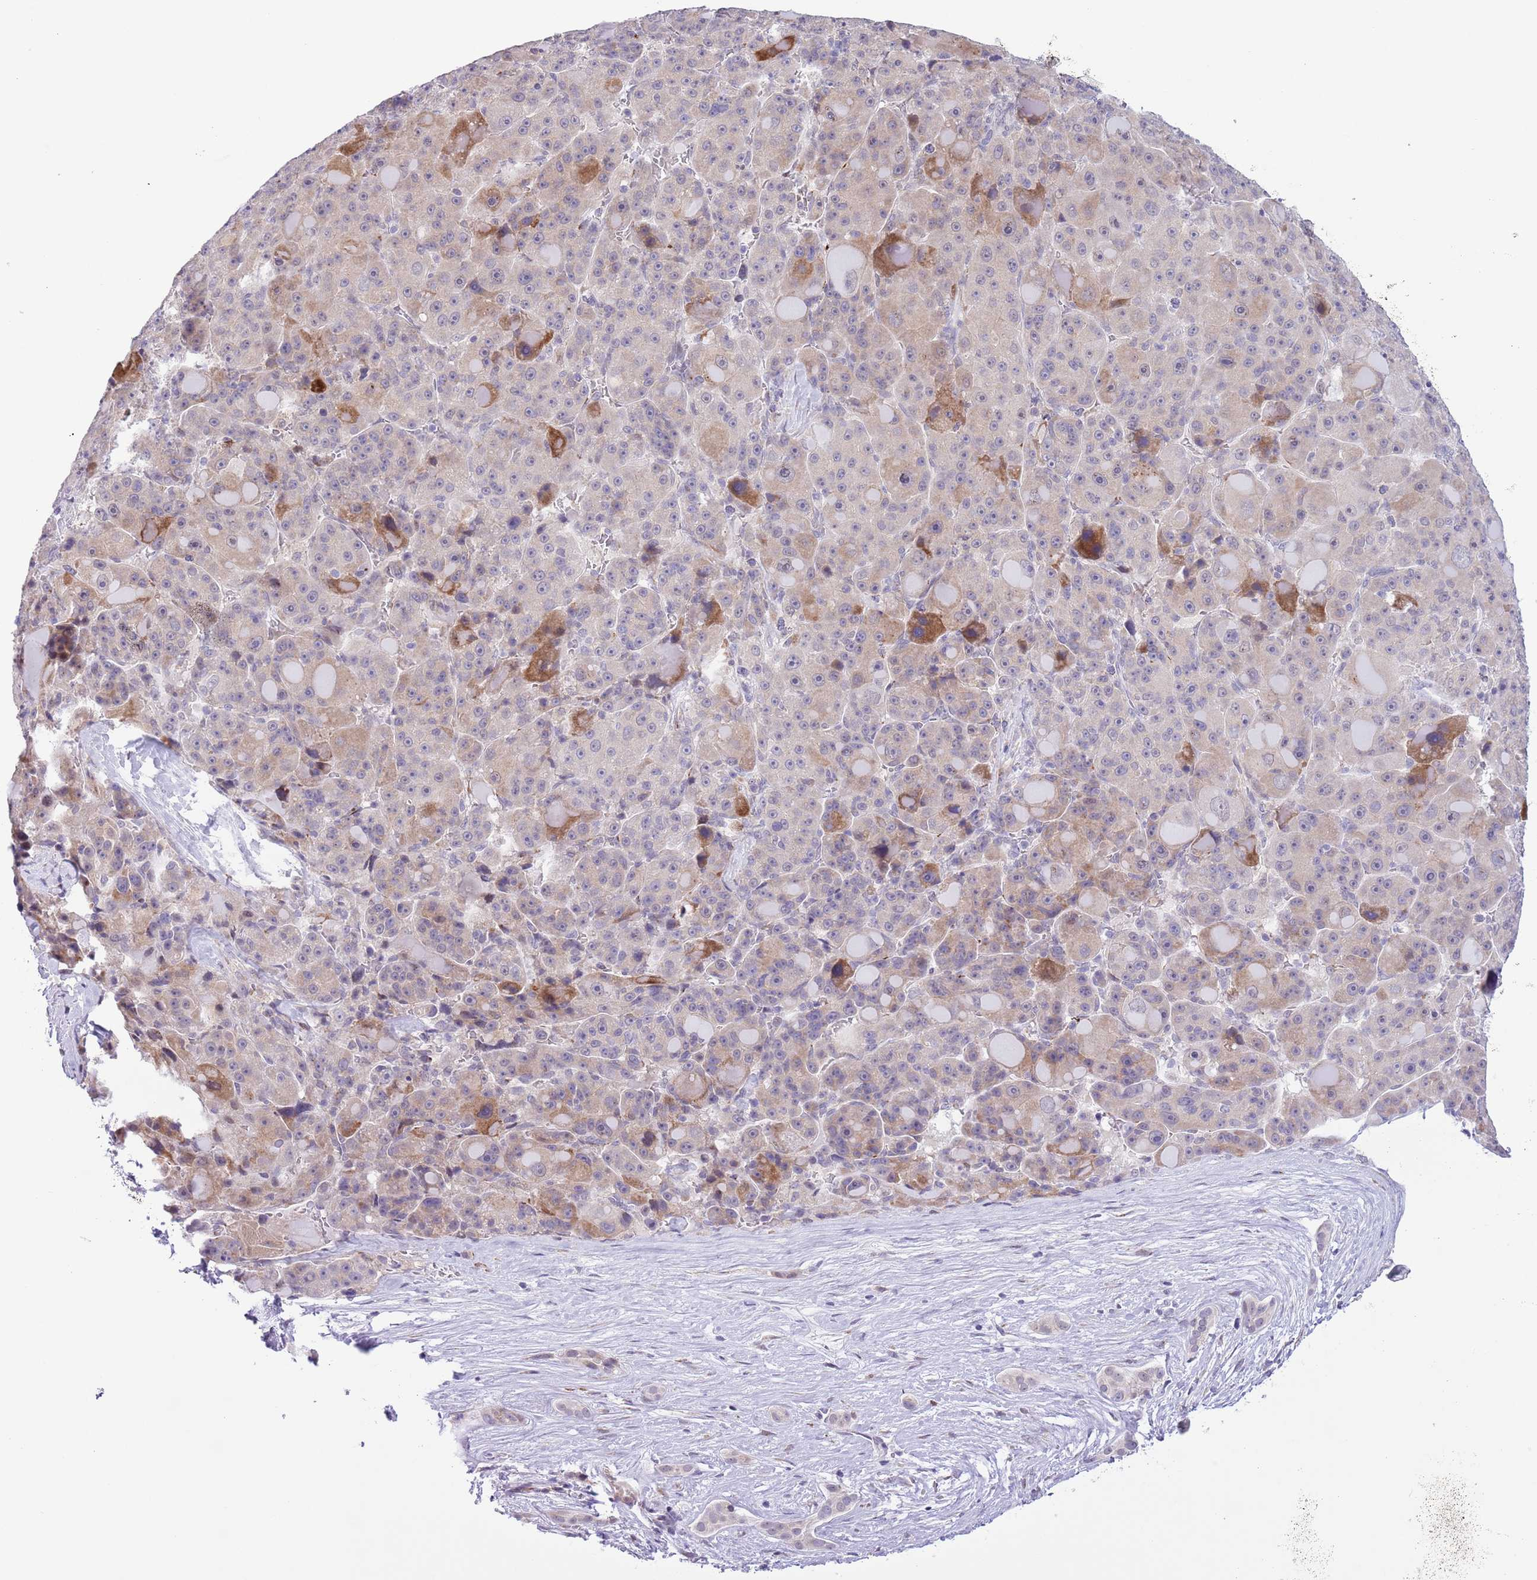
{"staining": {"intensity": "moderate", "quantity": "<25%", "location": "cytoplasmic/membranous"}, "tissue": "liver cancer", "cell_type": "Tumor cells", "image_type": "cancer", "snomed": [{"axis": "morphology", "description": "Carcinoma, Hepatocellular, NOS"}, {"axis": "topography", "description": "Liver"}], "caption": "Immunohistochemistry (IHC) image of neoplastic tissue: human liver hepatocellular carcinoma stained using immunohistochemistry (IHC) demonstrates low levels of moderate protein expression localized specifically in the cytoplasmic/membranous of tumor cells, appearing as a cytoplasmic/membranous brown color.", "gene": "ZNF576", "patient": {"sex": "male", "age": 76}}